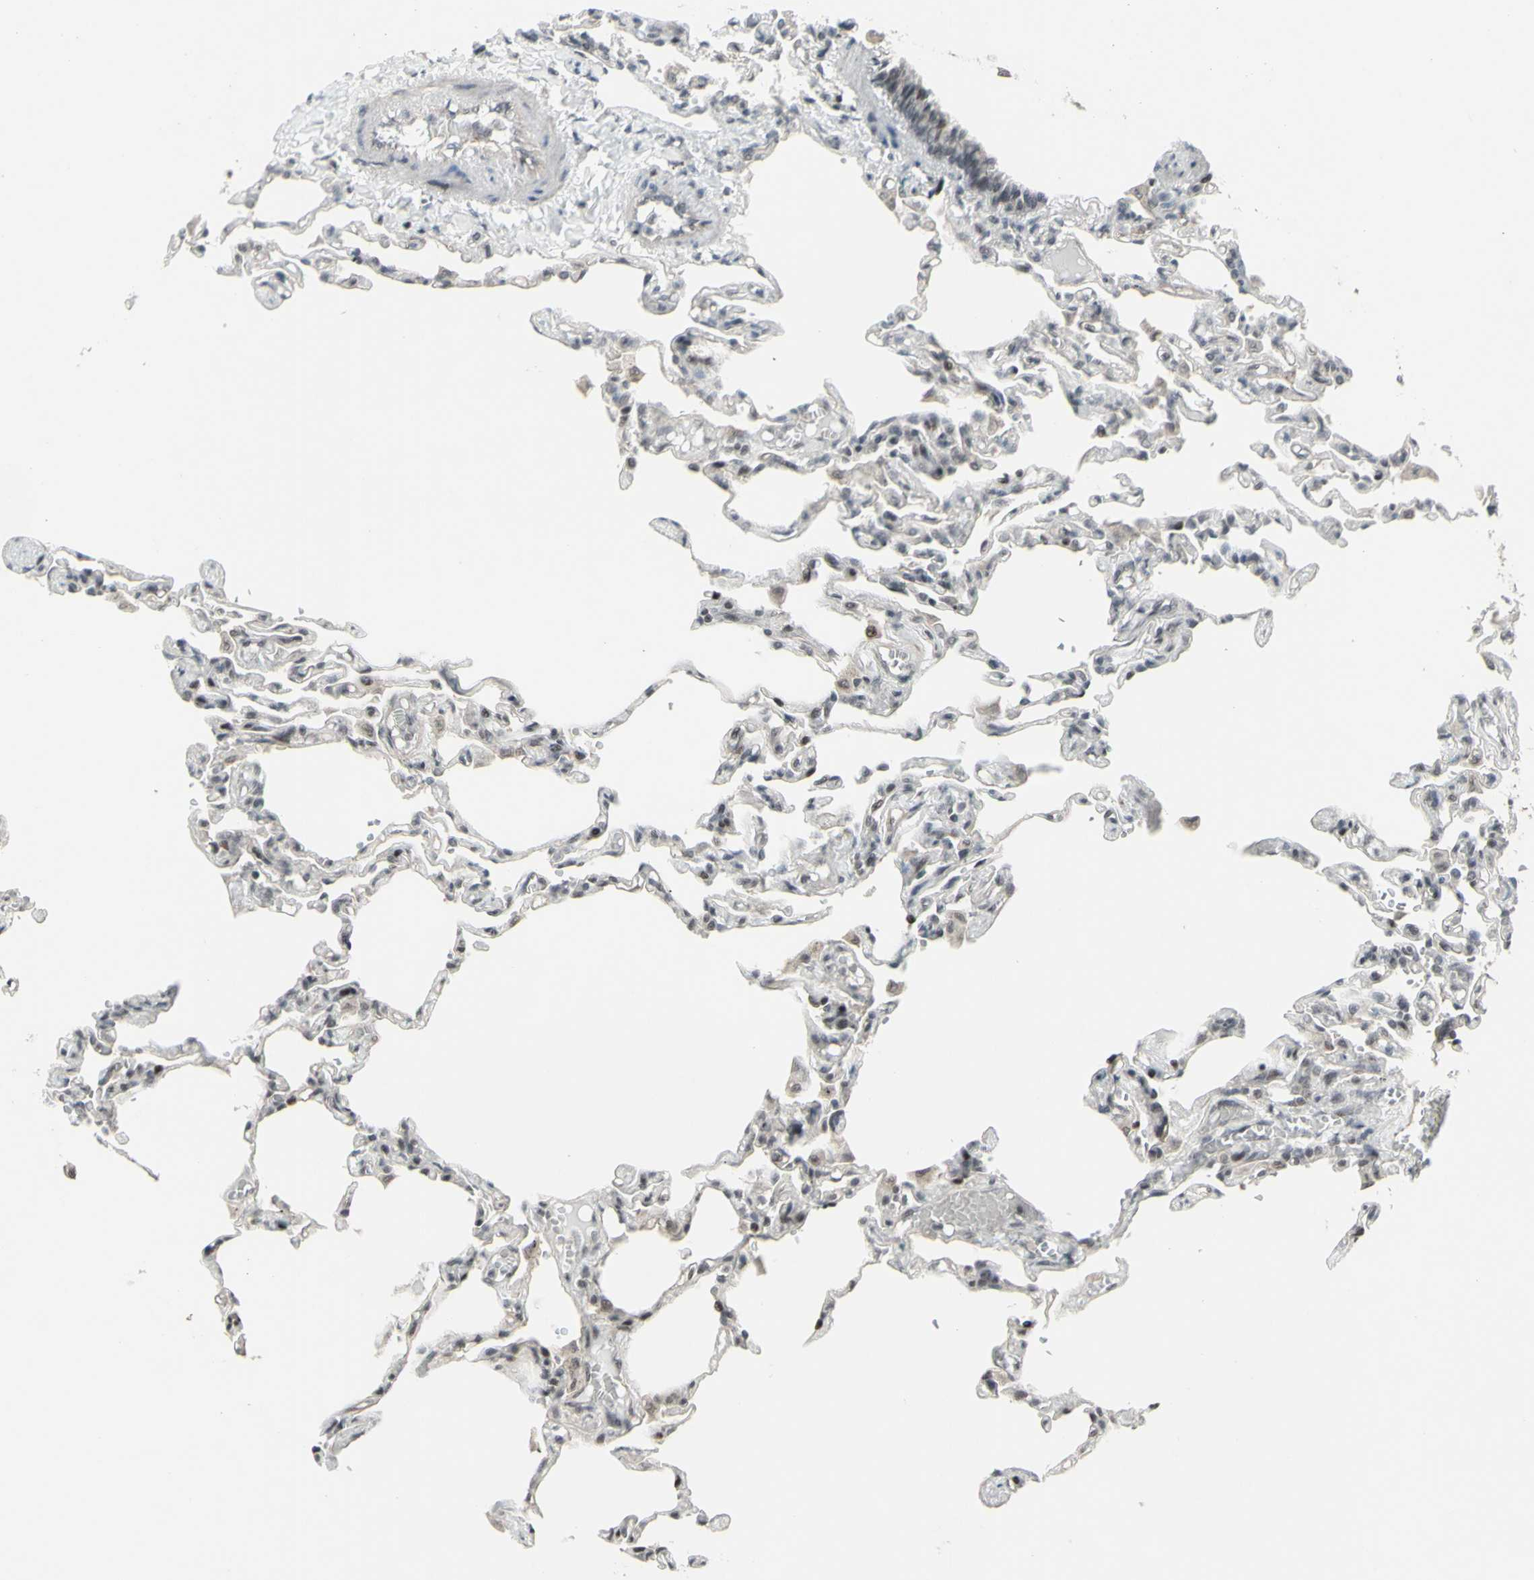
{"staining": {"intensity": "strong", "quantity": "25%-75%", "location": "nuclear"}, "tissue": "lung", "cell_type": "Alveolar cells", "image_type": "normal", "snomed": [{"axis": "morphology", "description": "Normal tissue, NOS"}, {"axis": "topography", "description": "Lung"}], "caption": "About 25%-75% of alveolar cells in unremarkable lung demonstrate strong nuclear protein expression as visualized by brown immunohistochemical staining.", "gene": "SUPT6H", "patient": {"sex": "male", "age": 21}}